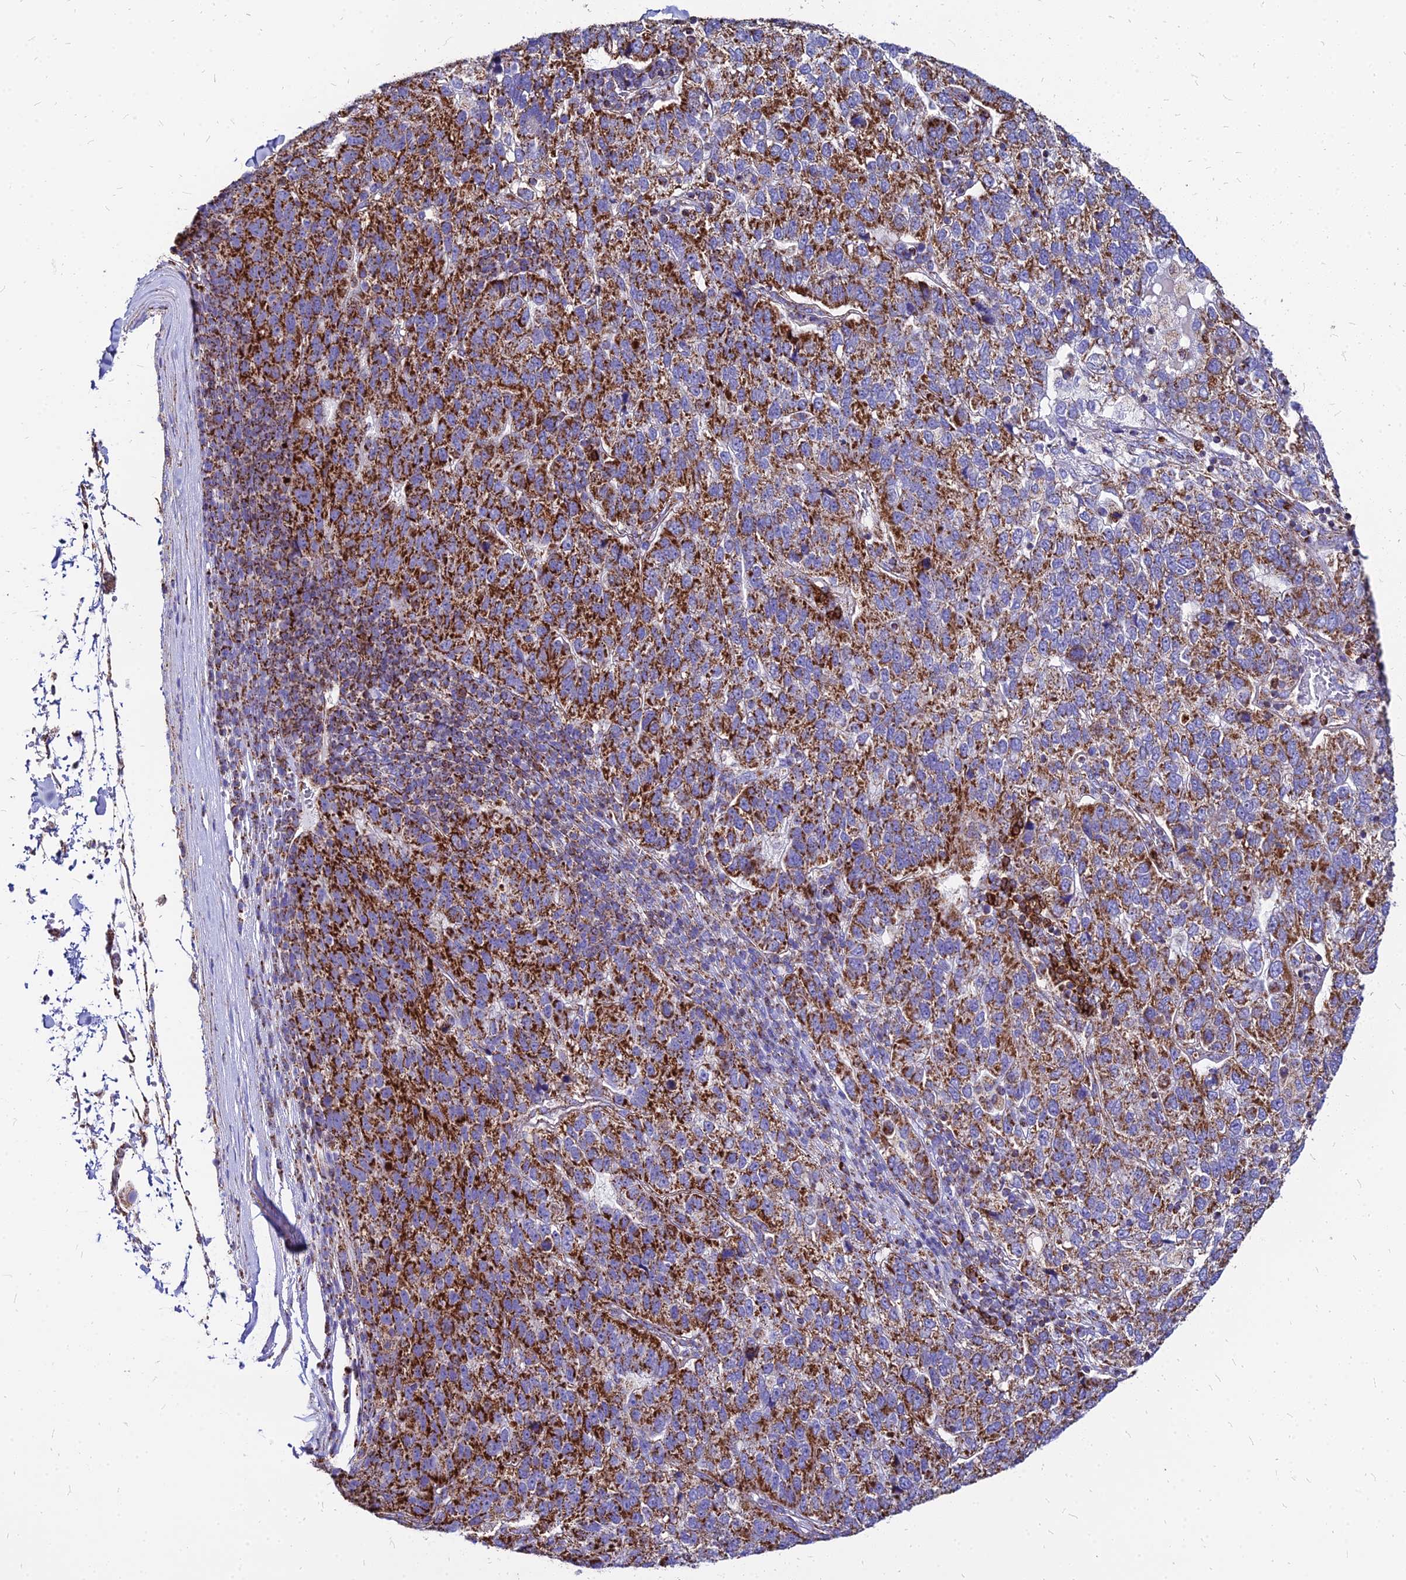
{"staining": {"intensity": "strong", "quantity": ">75%", "location": "cytoplasmic/membranous"}, "tissue": "pancreatic cancer", "cell_type": "Tumor cells", "image_type": "cancer", "snomed": [{"axis": "morphology", "description": "Adenocarcinoma, NOS"}, {"axis": "topography", "description": "Pancreas"}], "caption": "A brown stain labels strong cytoplasmic/membranous positivity of a protein in human pancreatic adenocarcinoma tumor cells. (IHC, brightfield microscopy, high magnification).", "gene": "DLD", "patient": {"sex": "female", "age": 61}}